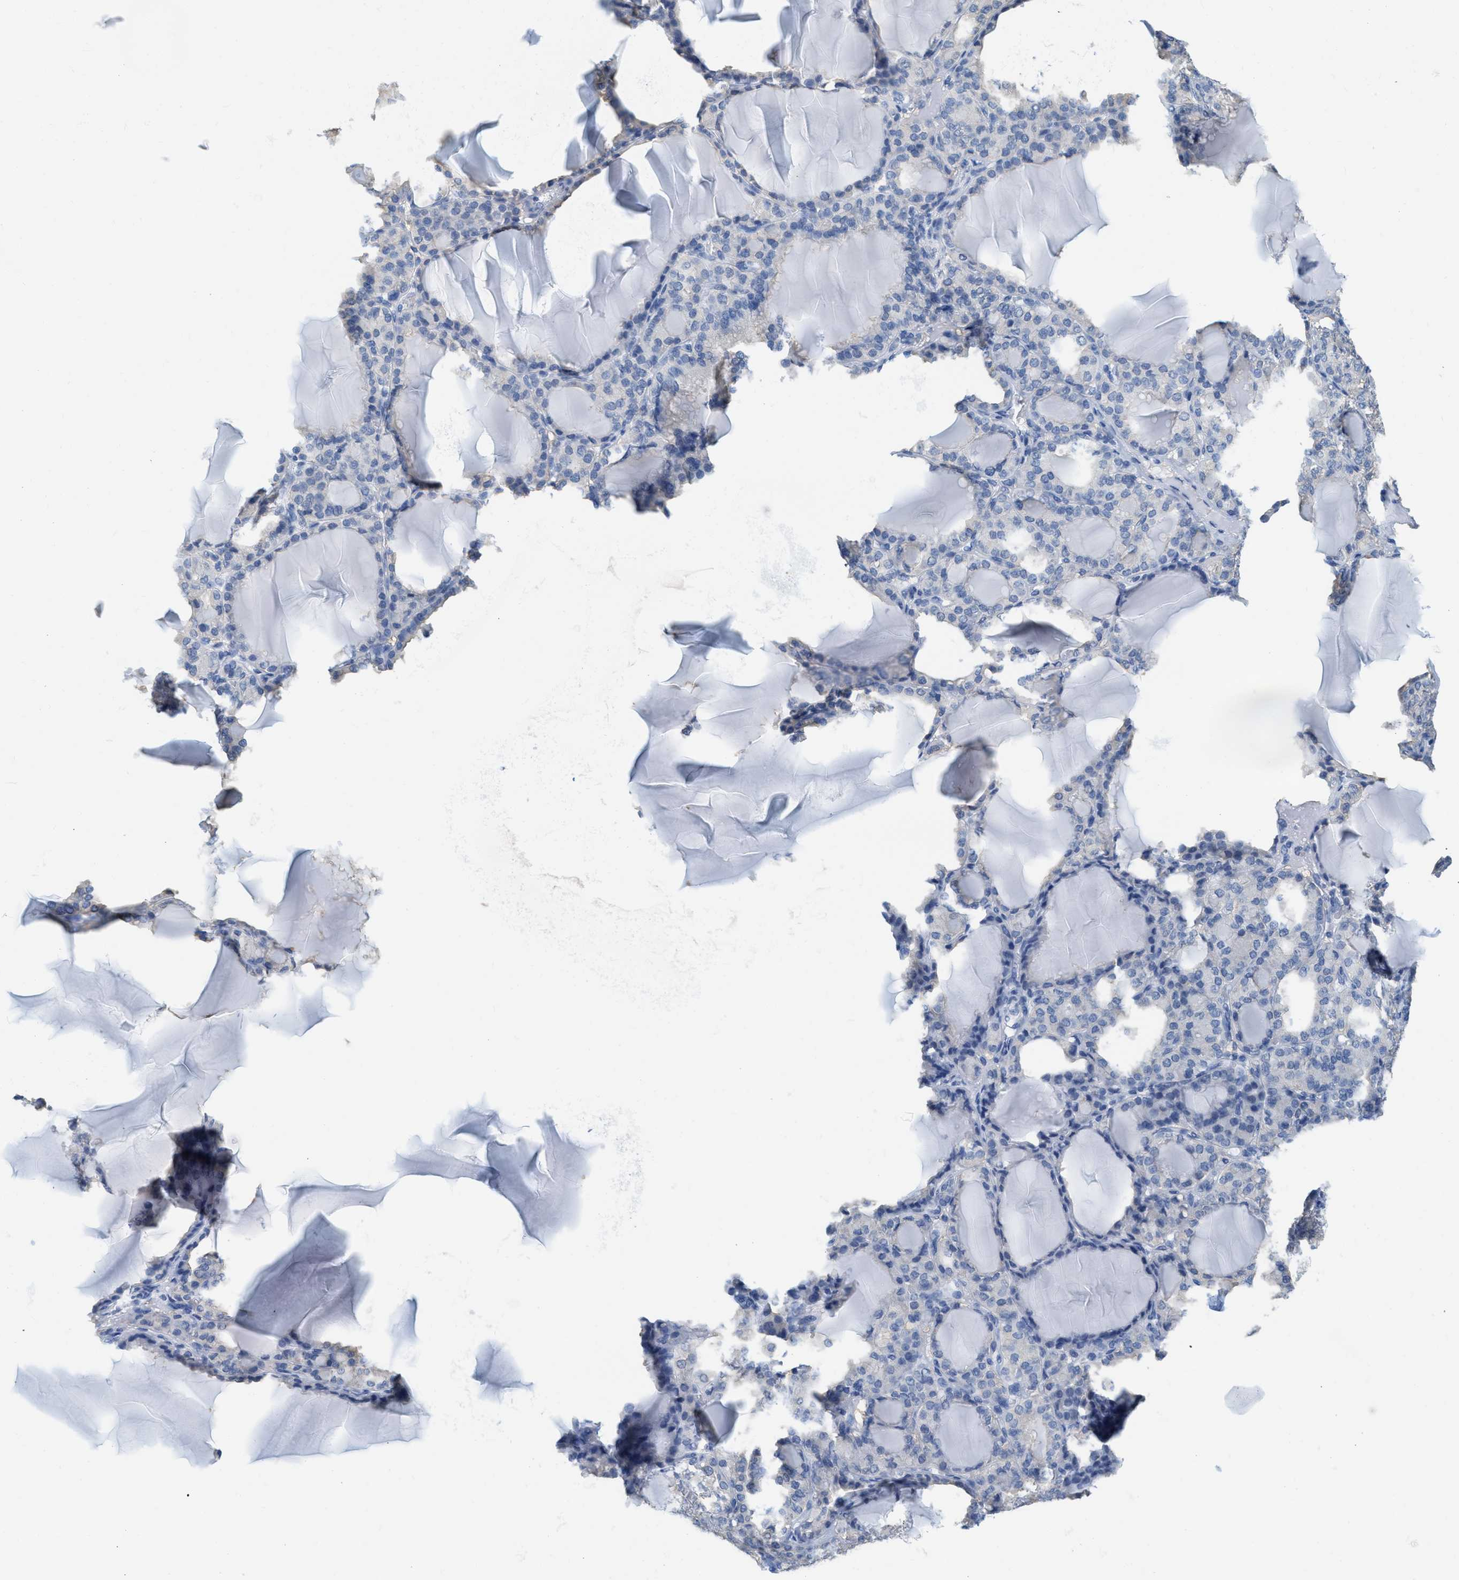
{"staining": {"intensity": "negative", "quantity": "none", "location": "none"}, "tissue": "thyroid gland", "cell_type": "Glandular cells", "image_type": "normal", "snomed": [{"axis": "morphology", "description": "Normal tissue, NOS"}, {"axis": "topography", "description": "Thyroid gland"}], "caption": "An immunohistochemistry (IHC) histopathology image of unremarkable thyroid gland is shown. There is no staining in glandular cells of thyroid gland. (IHC, brightfield microscopy, high magnification).", "gene": "ASGR1", "patient": {"sex": "female", "age": 28}}